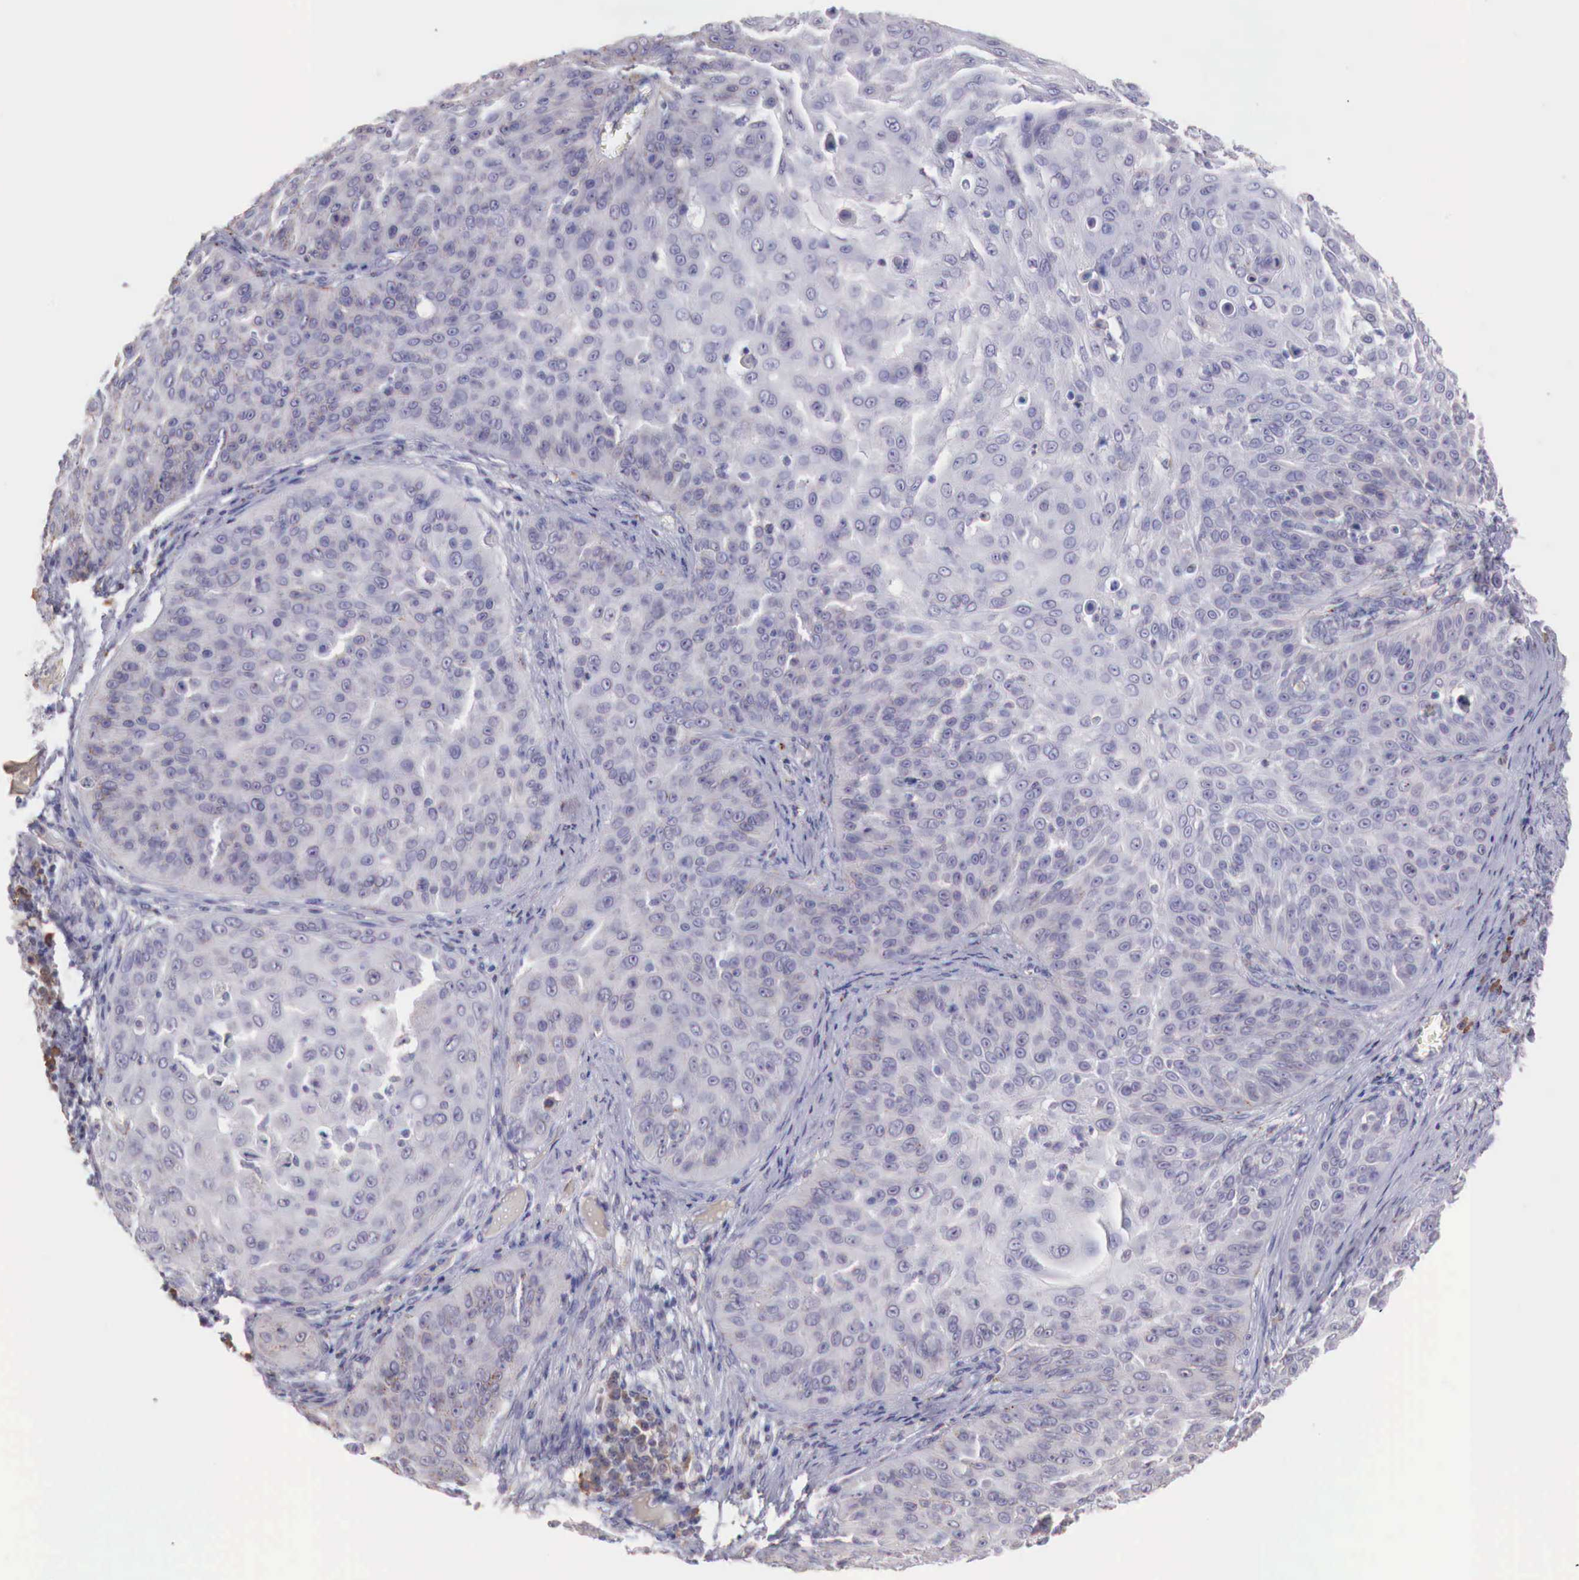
{"staining": {"intensity": "negative", "quantity": "none", "location": "none"}, "tissue": "skin cancer", "cell_type": "Tumor cells", "image_type": "cancer", "snomed": [{"axis": "morphology", "description": "Squamous cell carcinoma, NOS"}, {"axis": "topography", "description": "Skin"}], "caption": "Immunohistochemistry (IHC) of human skin cancer (squamous cell carcinoma) exhibits no staining in tumor cells.", "gene": "XPNPEP2", "patient": {"sex": "male", "age": 82}}